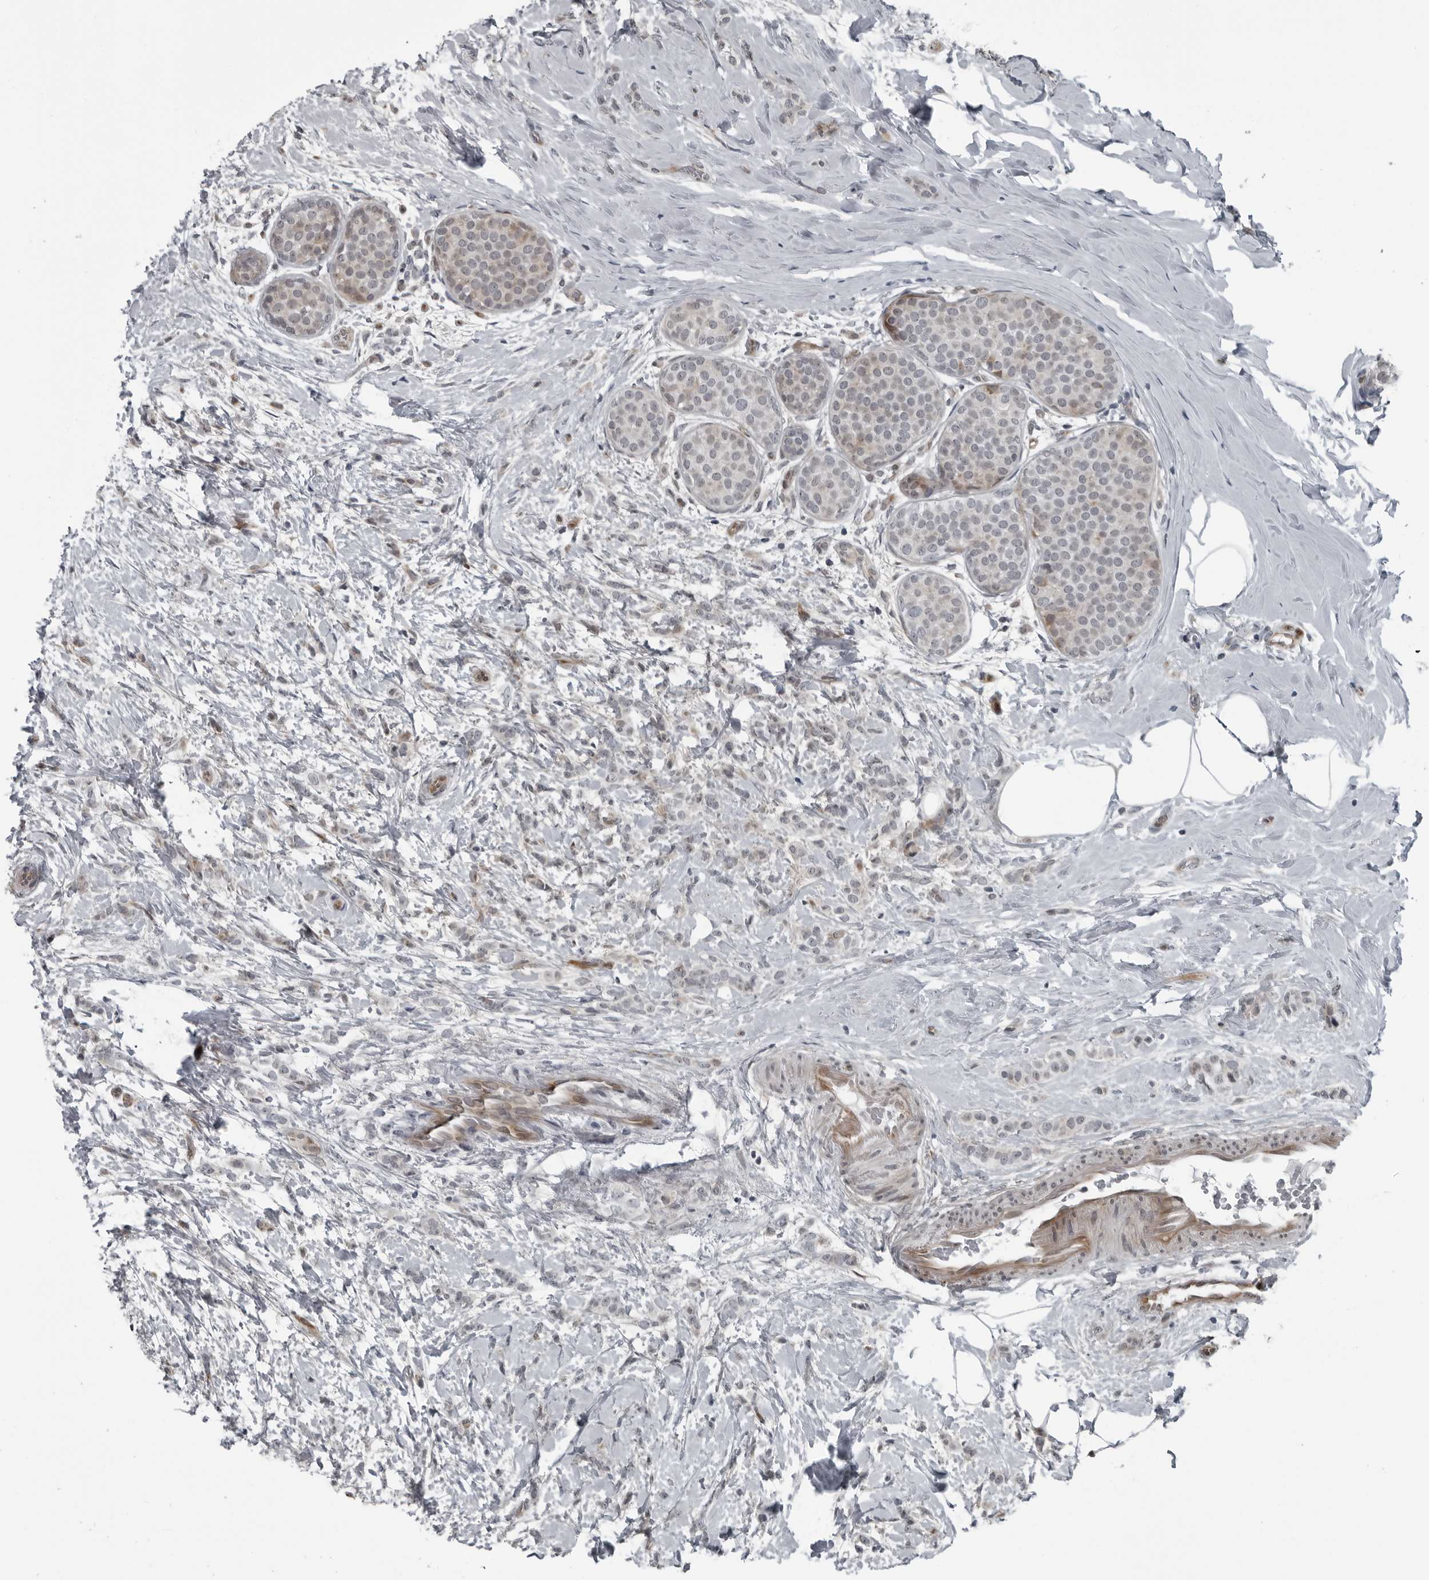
{"staining": {"intensity": "negative", "quantity": "none", "location": "none"}, "tissue": "breast cancer", "cell_type": "Tumor cells", "image_type": "cancer", "snomed": [{"axis": "morphology", "description": "Lobular carcinoma, in situ"}, {"axis": "morphology", "description": "Lobular carcinoma"}, {"axis": "topography", "description": "Breast"}], "caption": "Breast lobular carcinoma was stained to show a protein in brown. There is no significant positivity in tumor cells. (Immunohistochemistry (ihc), brightfield microscopy, high magnification).", "gene": "FAM102B", "patient": {"sex": "female", "age": 41}}